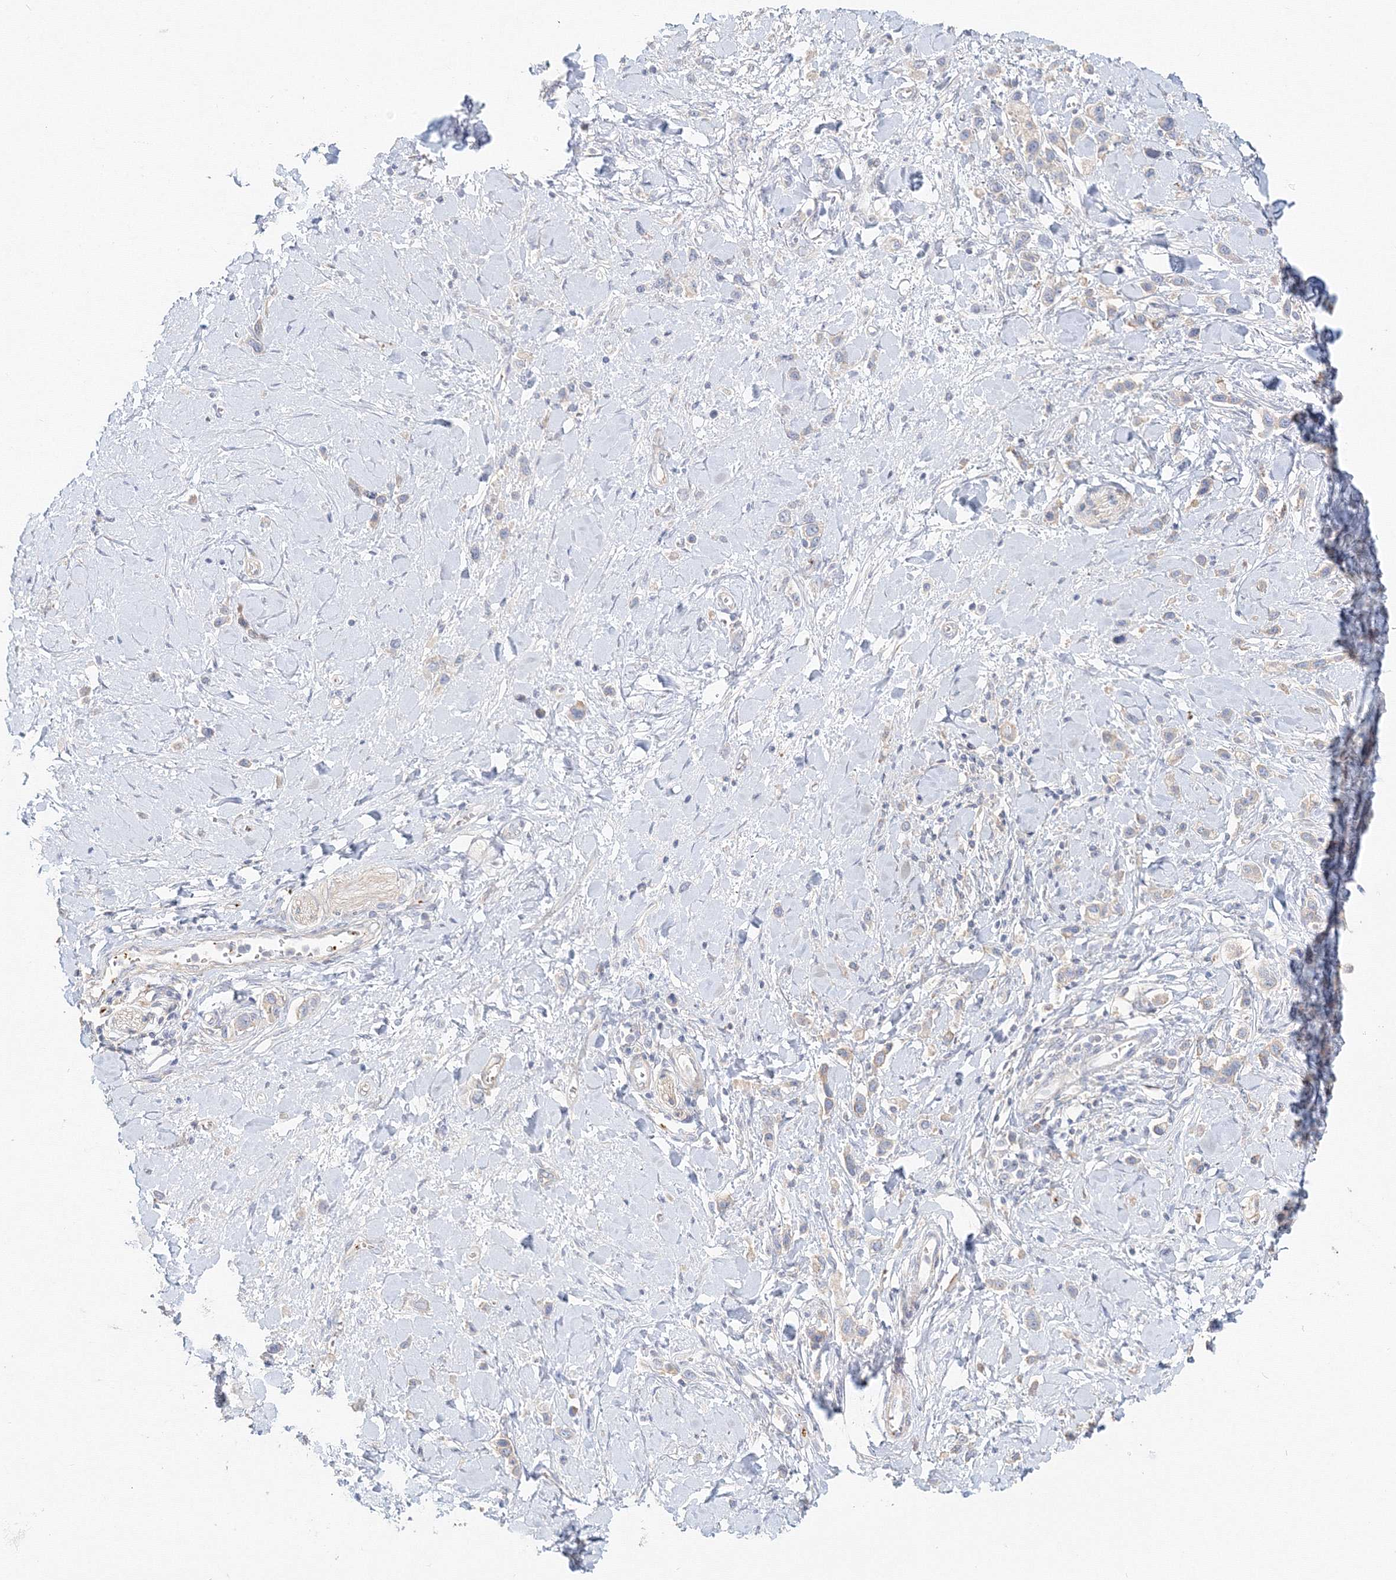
{"staining": {"intensity": "negative", "quantity": "none", "location": "none"}, "tissue": "stomach cancer", "cell_type": "Tumor cells", "image_type": "cancer", "snomed": [{"axis": "morphology", "description": "Normal tissue, NOS"}, {"axis": "morphology", "description": "Adenocarcinoma, NOS"}, {"axis": "topography", "description": "Stomach, upper"}, {"axis": "topography", "description": "Stomach"}], "caption": "A histopathology image of human stomach cancer is negative for staining in tumor cells.", "gene": "MMRN1", "patient": {"sex": "female", "age": 65}}